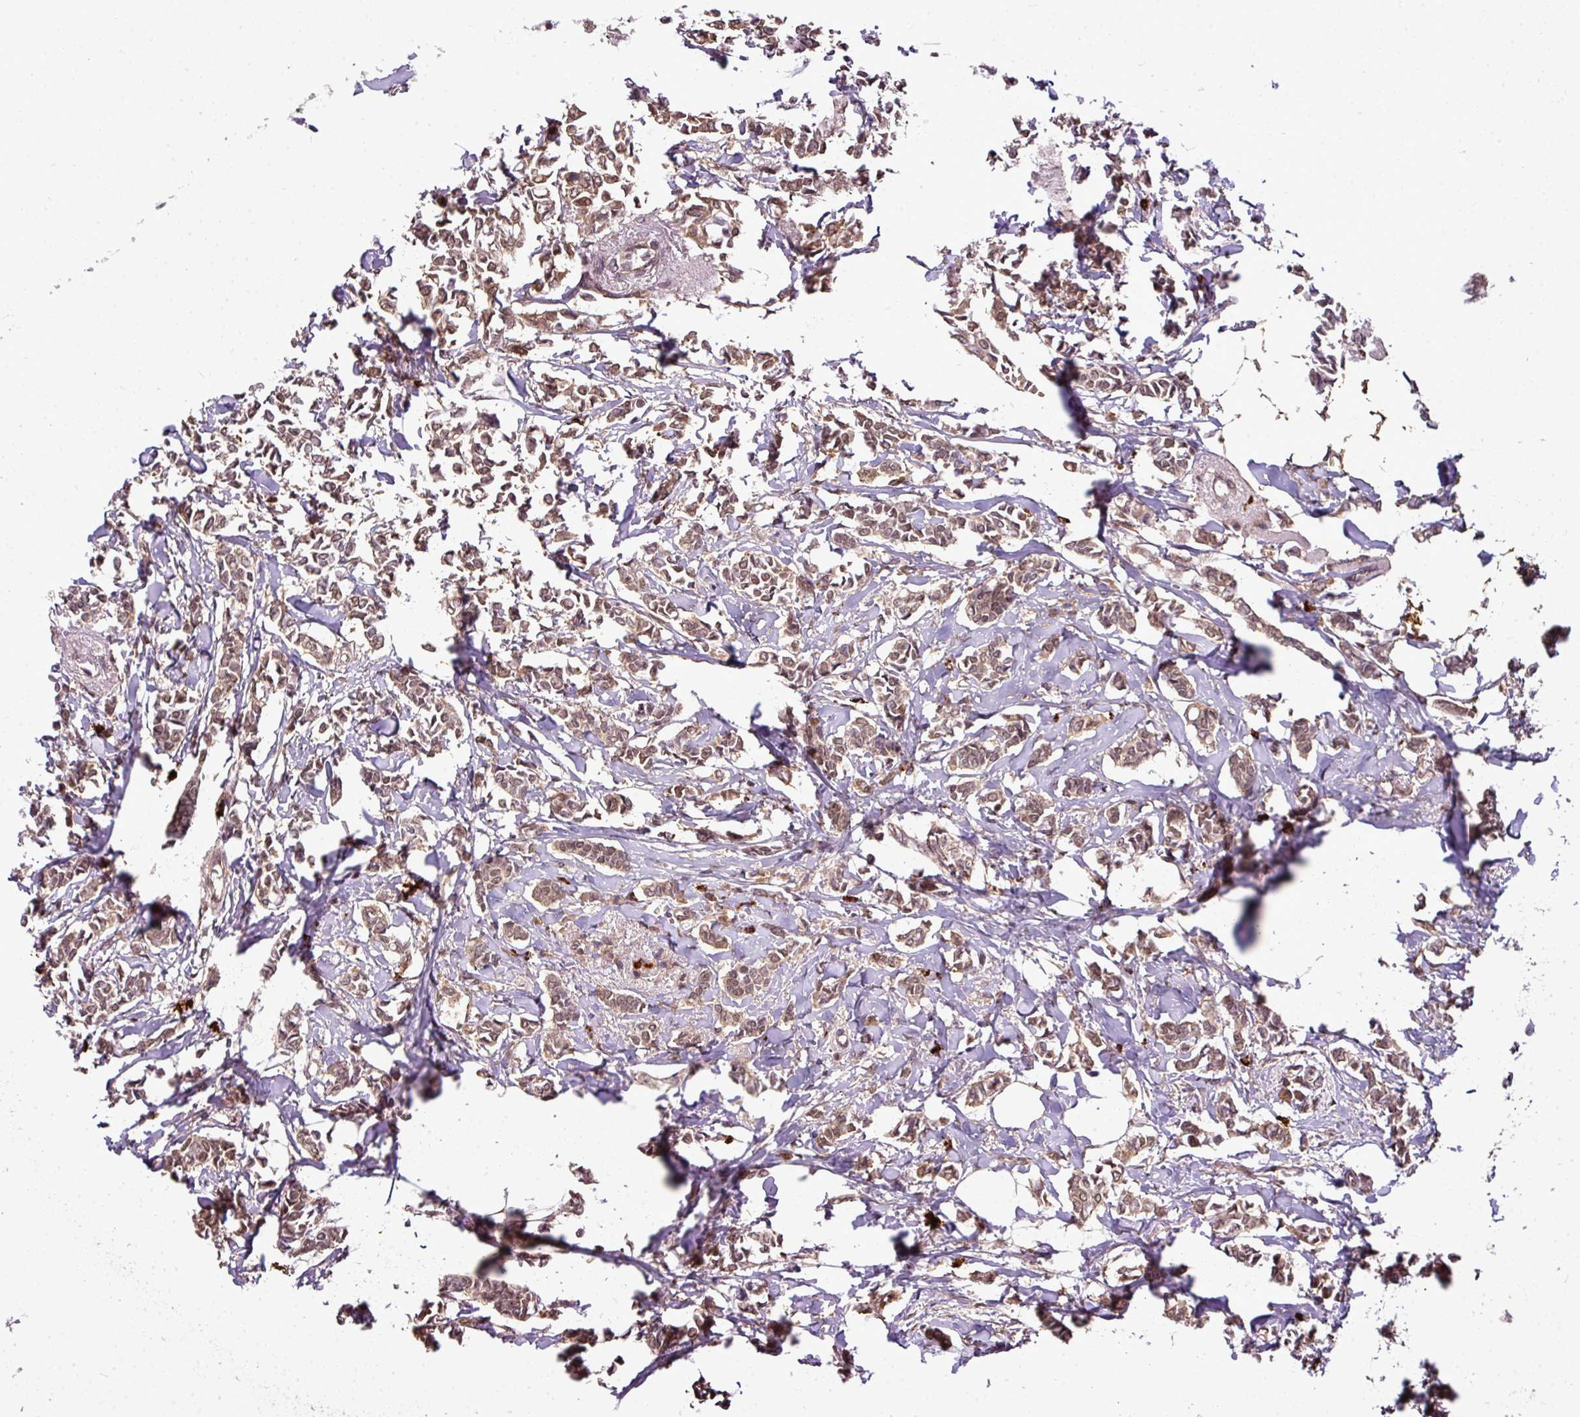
{"staining": {"intensity": "moderate", "quantity": ">75%", "location": "cytoplasmic/membranous"}, "tissue": "breast cancer", "cell_type": "Tumor cells", "image_type": "cancer", "snomed": [{"axis": "morphology", "description": "Duct carcinoma"}, {"axis": "topography", "description": "Breast"}], "caption": "Breast cancer was stained to show a protein in brown. There is medium levels of moderate cytoplasmic/membranous staining in about >75% of tumor cells.", "gene": "RBM4B", "patient": {"sex": "female", "age": 41}}